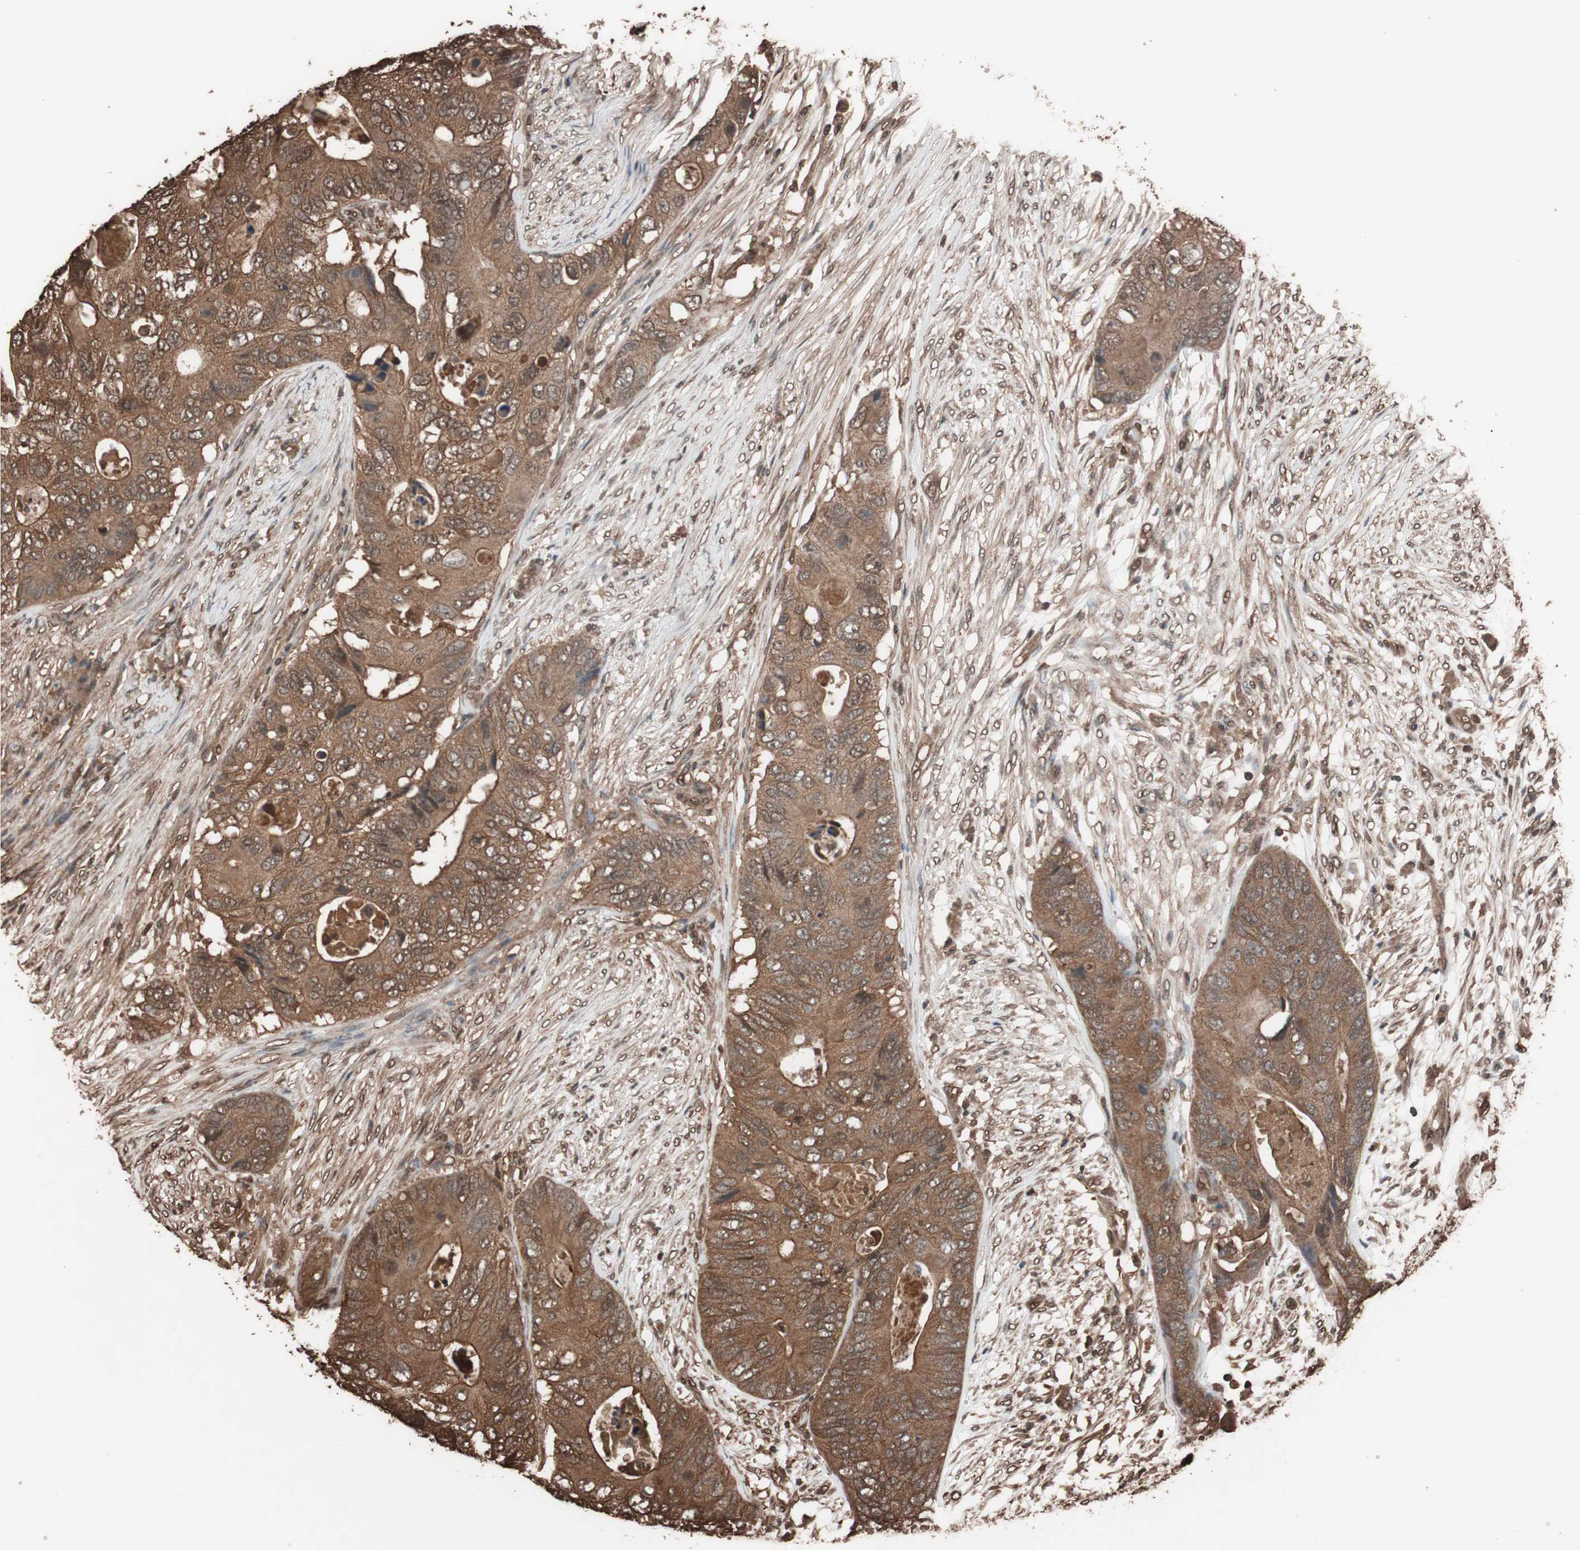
{"staining": {"intensity": "strong", "quantity": ">75%", "location": "cytoplasmic/membranous"}, "tissue": "colorectal cancer", "cell_type": "Tumor cells", "image_type": "cancer", "snomed": [{"axis": "morphology", "description": "Adenocarcinoma, NOS"}, {"axis": "topography", "description": "Colon"}], "caption": "Immunohistochemistry (IHC) micrograph of neoplastic tissue: adenocarcinoma (colorectal) stained using immunohistochemistry (IHC) reveals high levels of strong protein expression localized specifically in the cytoplasmic/membranous of tumor cells, appearing as a cytoplasmic/membranous brown color.", "gene": "CALM2", "patient": {"sex": "male", "age": 71}}